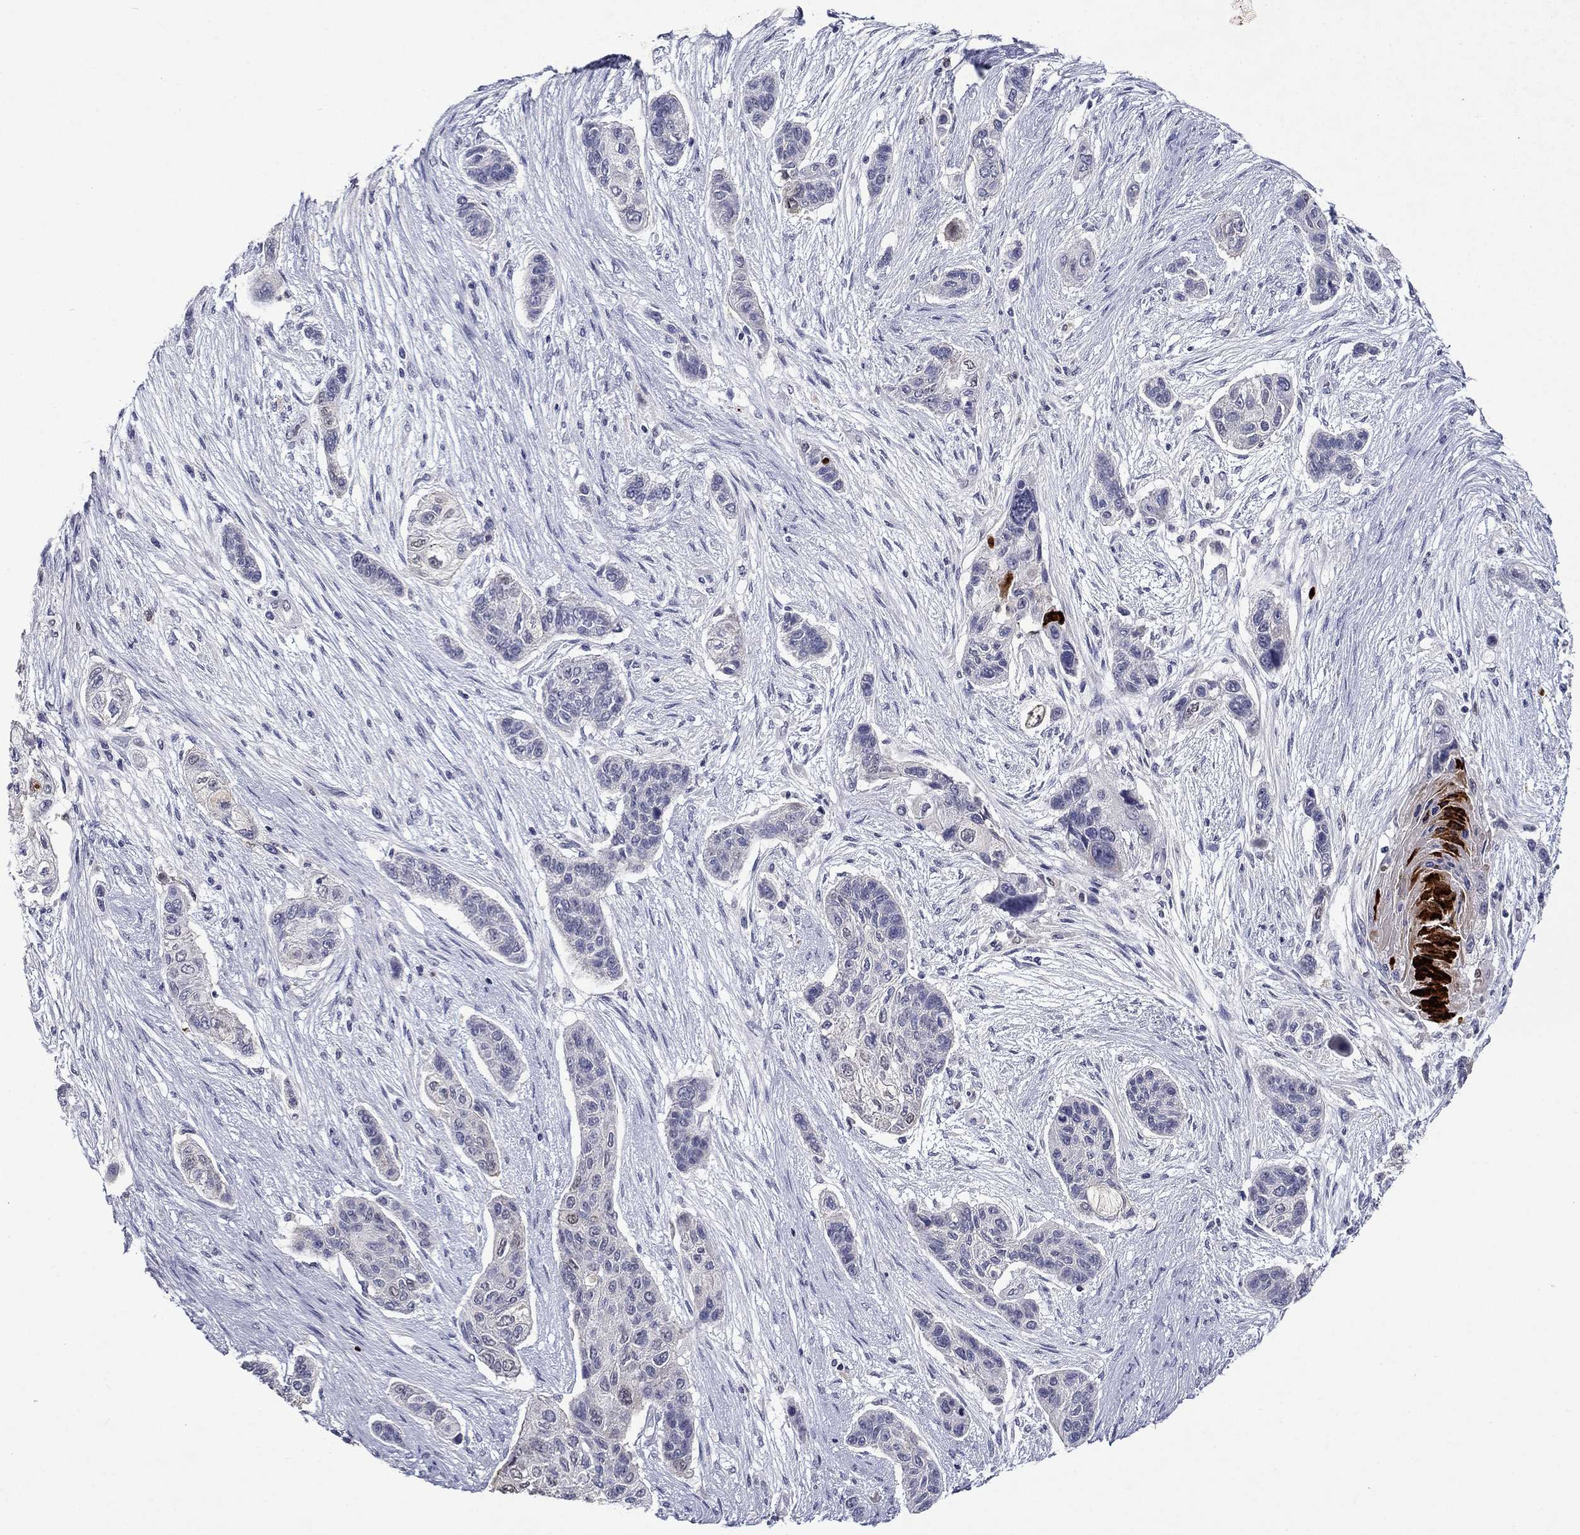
{"staining": {"intensity": "strong", "quantity": "<25%", "location": "cytoplasmic/membranous,nuclear"}, "tissue": "lung cancer", "cell_type": "Tumor cells", "image_type": "cancer", "snomed": [{"axis": "morphology", "description": "Squamous cell carcinoma, NOS"}, {"axis": "topography", "description": "Lung"}], "caption": "Protein positivity by immunohistochemistry reveals strong cytoplasmic/membranous and nuclear positivity in approximately <25% of tumor cells in lung squamous cell carcinoma.", "gene": "IRF5", "patient": {"sex": "male", "age": 69}}